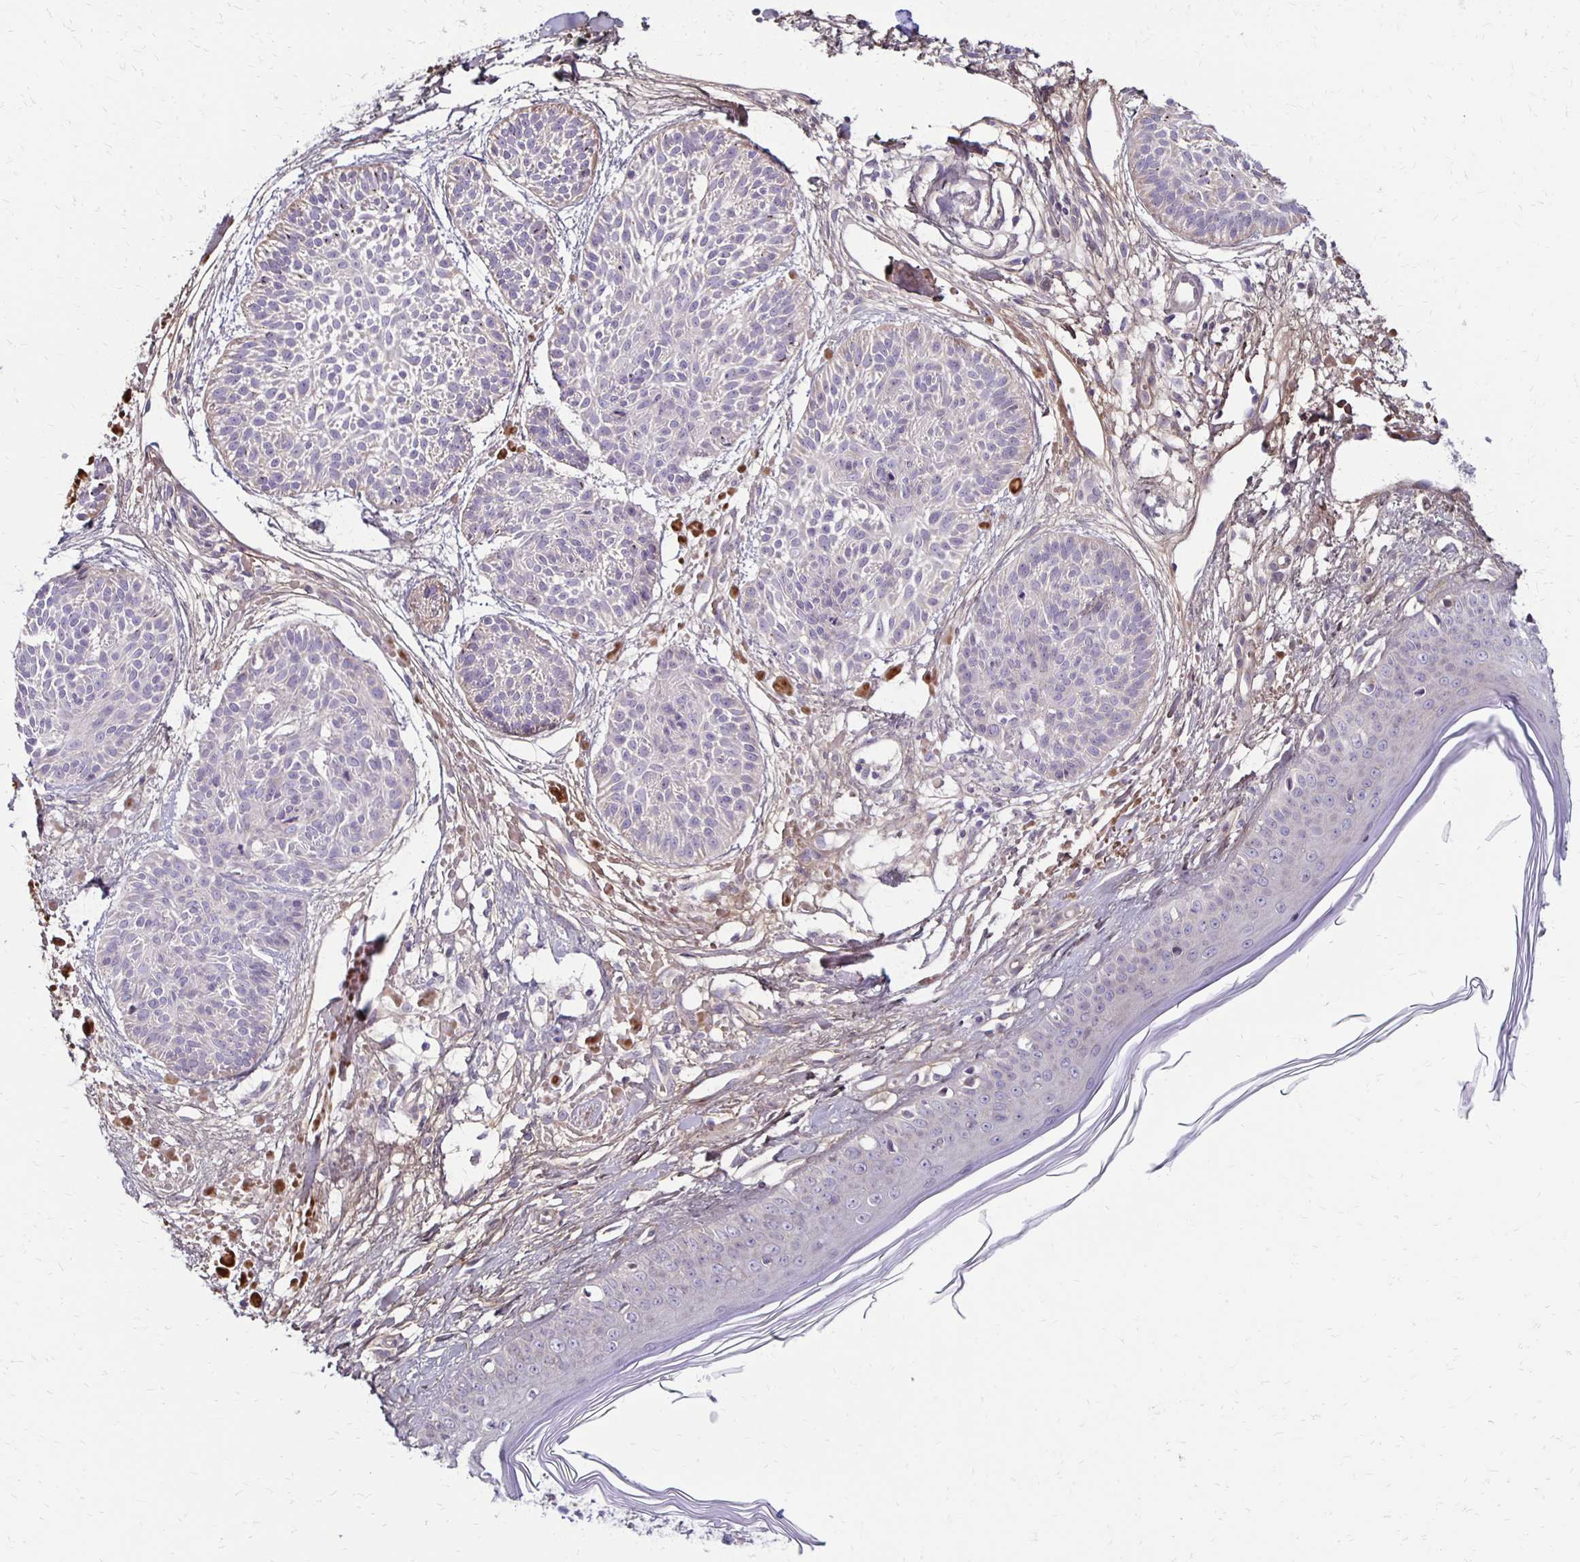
{"staining": {"intensity": "negative", "quantity": "none", "location": "none"}, "tissue": "skin cancer", "cell_type": "Tumor cells", "image_type": "cancer", "snomed": [{"axis": "morphology", "description": "Basal cell carcinoma"}, {"axis": "topography", "description": "Skin"}], "caption": "An immunohistochemistry (IHC) histopathology image of skin basal cell carcinoma is shown. There is no staining in tumor cells of skin basal cell carcinoma.", "gene": "KATNBL1", "patient": {"sex": "female", "age": 78}}